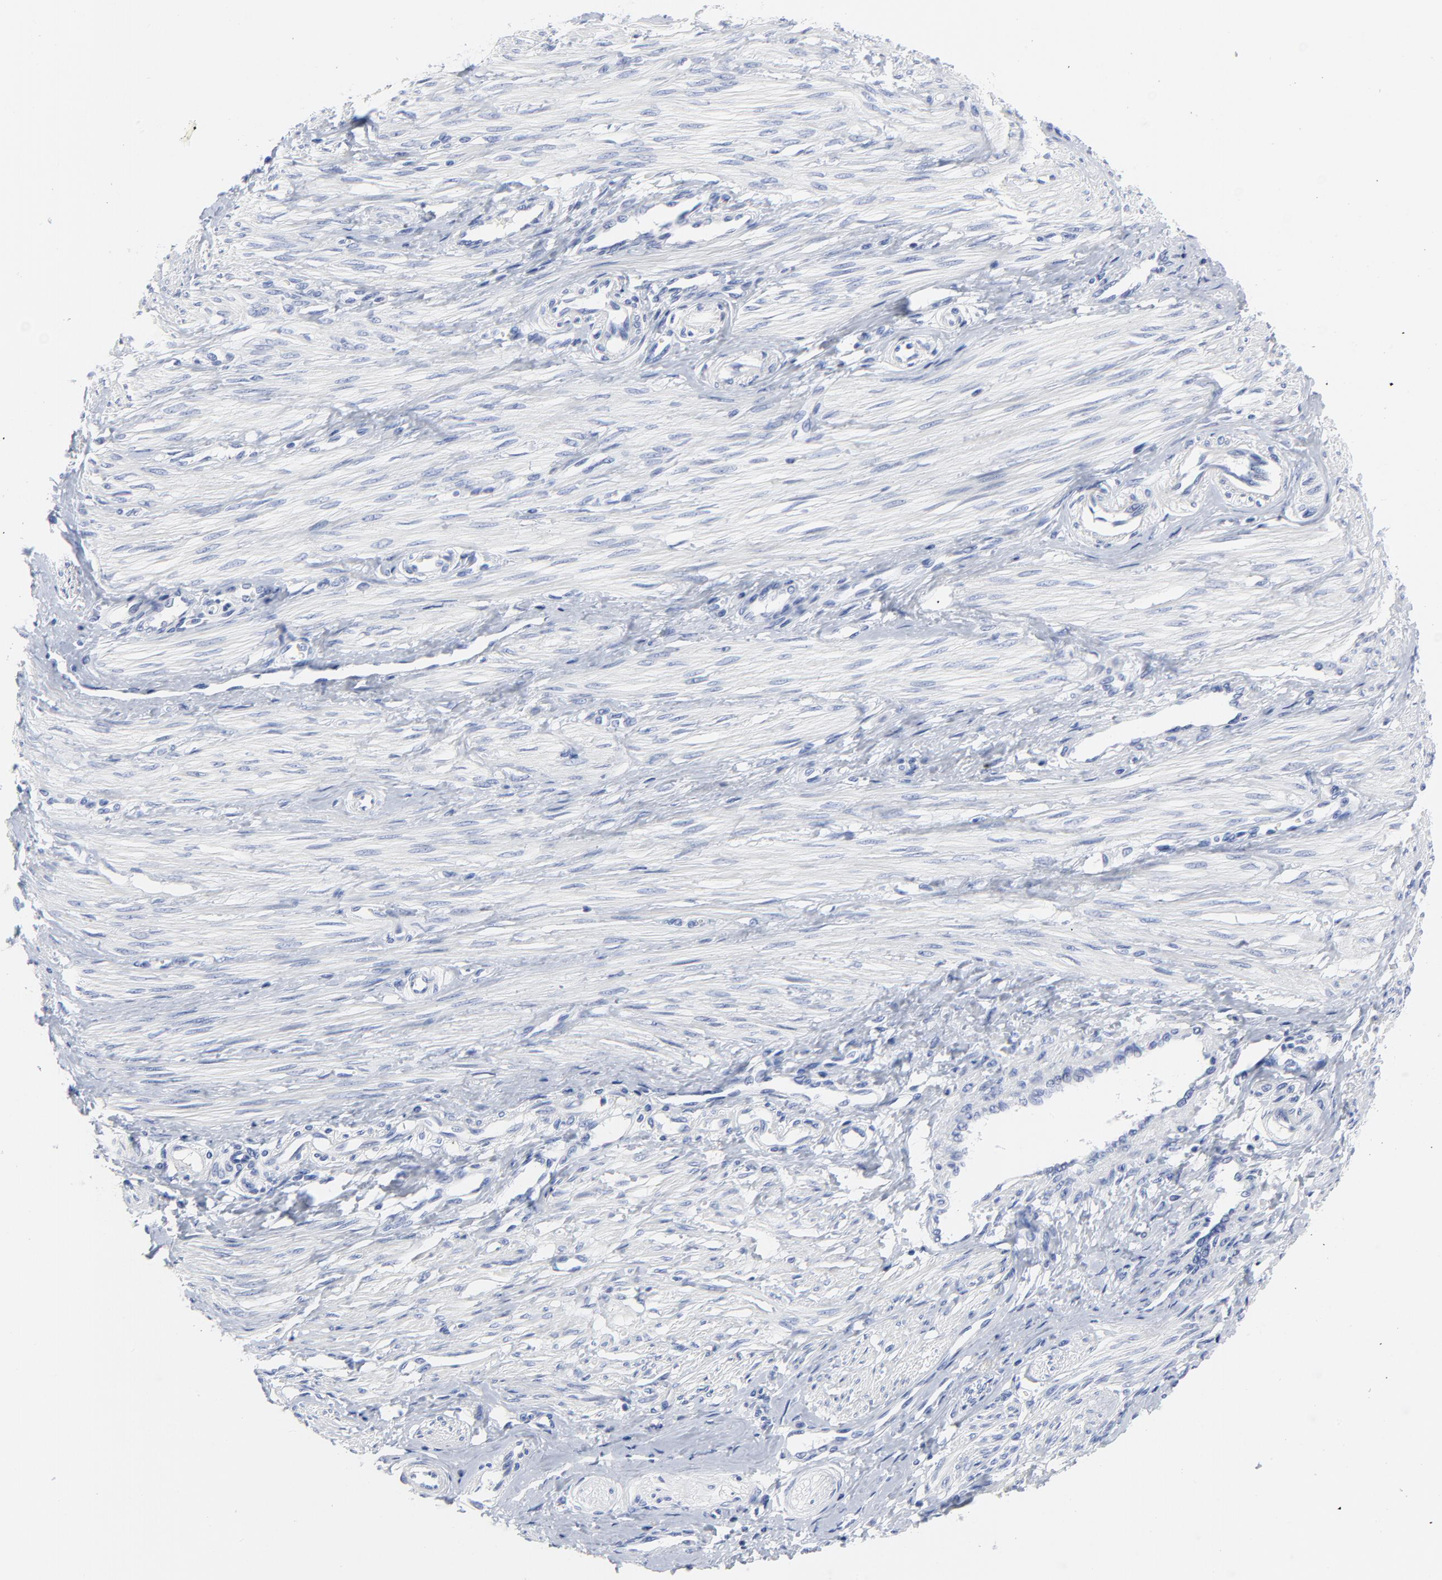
{"staining": {"intensity": "negative", "quantity": "none", "location": "none"}, "tissue": "smooth muscle", "cell_type": "Smooth muscle cells", "image_type": "normal", "snomed": [{"axis": "morphology", "description": "Normal tissue, NOS"}, {"axis": "topography", "description": "Smooth muscle"}, {"axis": "topography", "description": "Uterus"}], "caption": "Immunohistochemistry photomicrograph of benign smooth muscle: human smooth muscle stained with DAB reveals no significant protein staining in smooth muscle cells. (Immunohistochemistry, brightfield microscopy, high magnification).", "gene": "STAT2", "patient": {"sex": "female", "age": 39}}